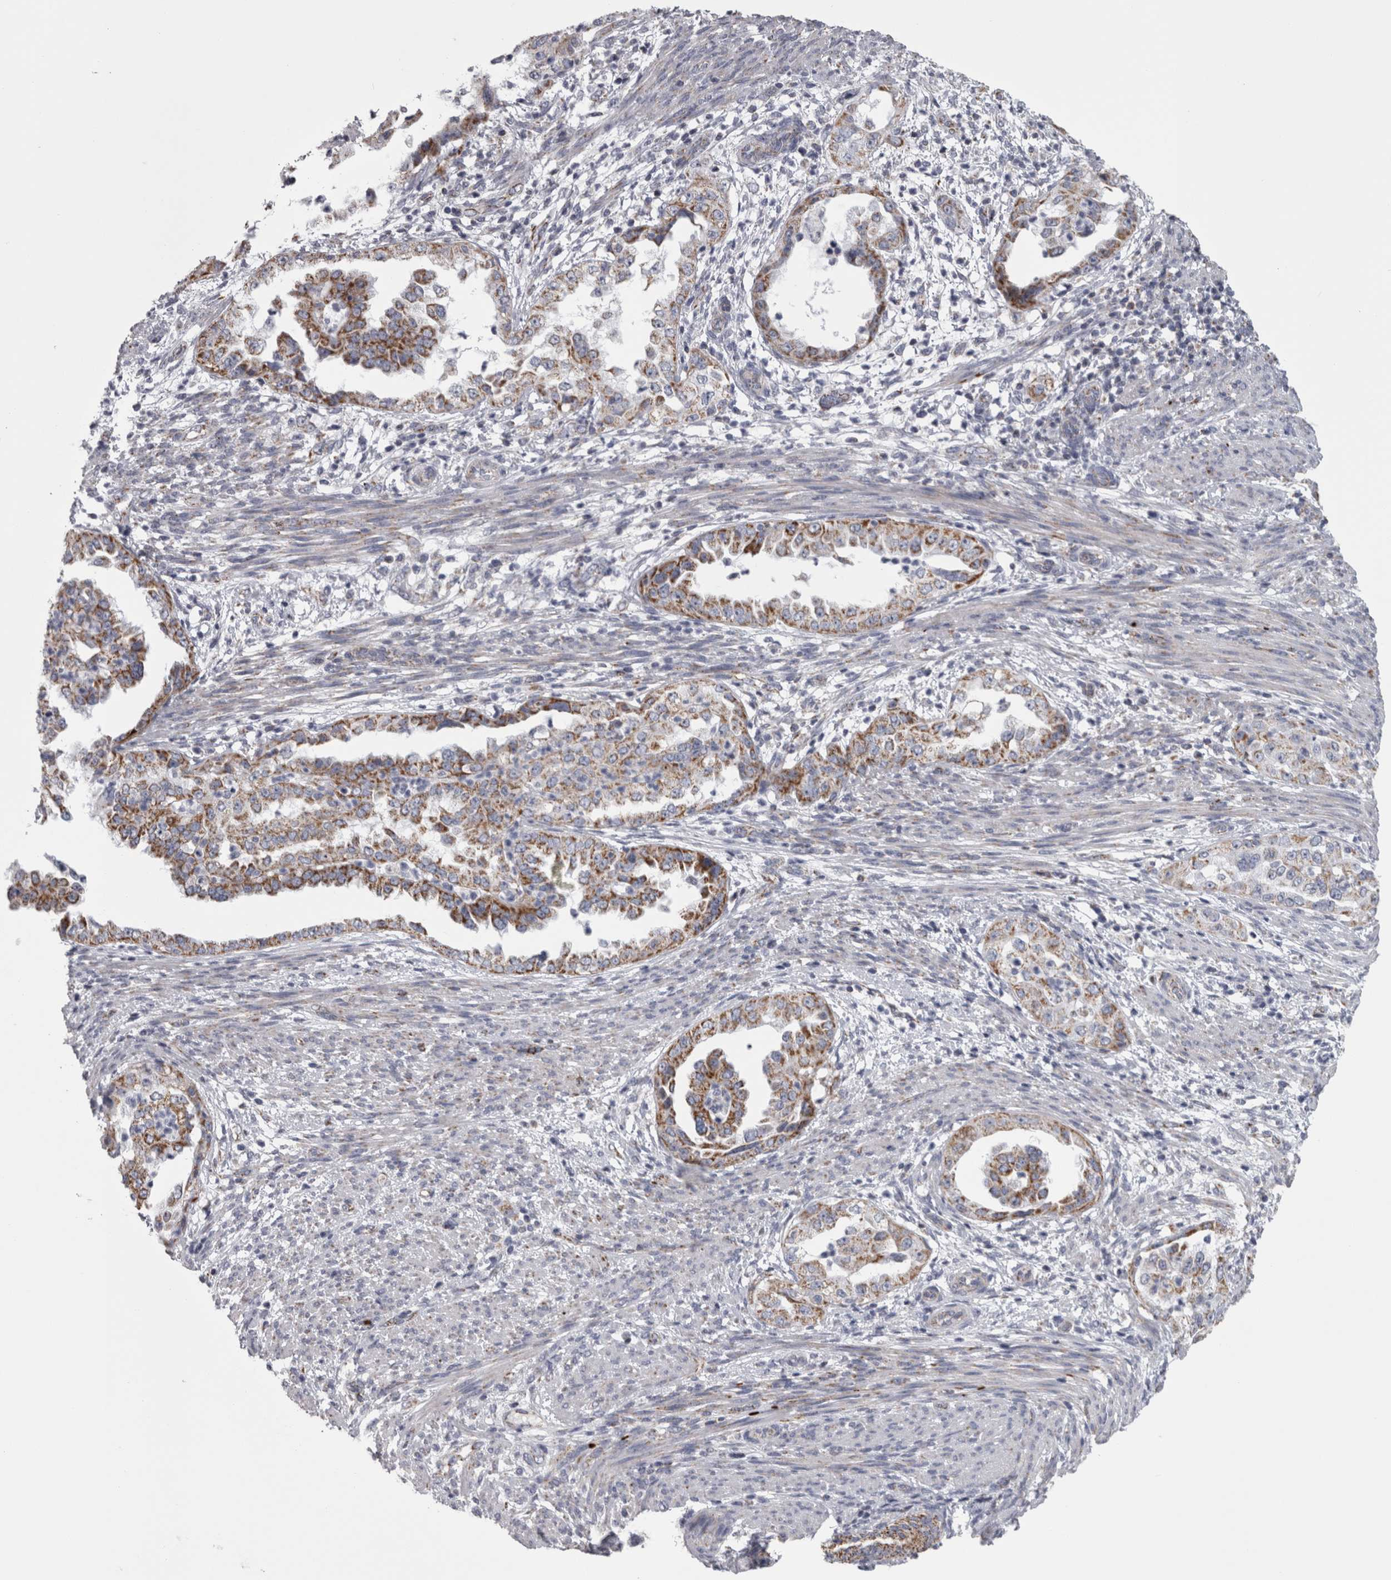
{"staining": {"intensity": "moderate", "quantity": ">75%", "location": "cytoplasmic/membranous"}, "tissue": "endometrial cancer", "cell_type": "Tumor cells", "image_type": "cancer", "snomed": [{"axis": "morphology", "description": "Adenocarcinoma, NOS"}, {"axis": "topography", "description": "Endometrium"}], "caption": "Protein analysis of endometrial adenocarcinoma tissue displays moderate cytoplasmic/membranous staining in approximately >75% of tumor cells. (DAB (3,3'-diaminobenzidine) IHC with brightfield microscopy, high magnification).", "gene": "DBT", "patient": {"sex": "female", "age": 85}}